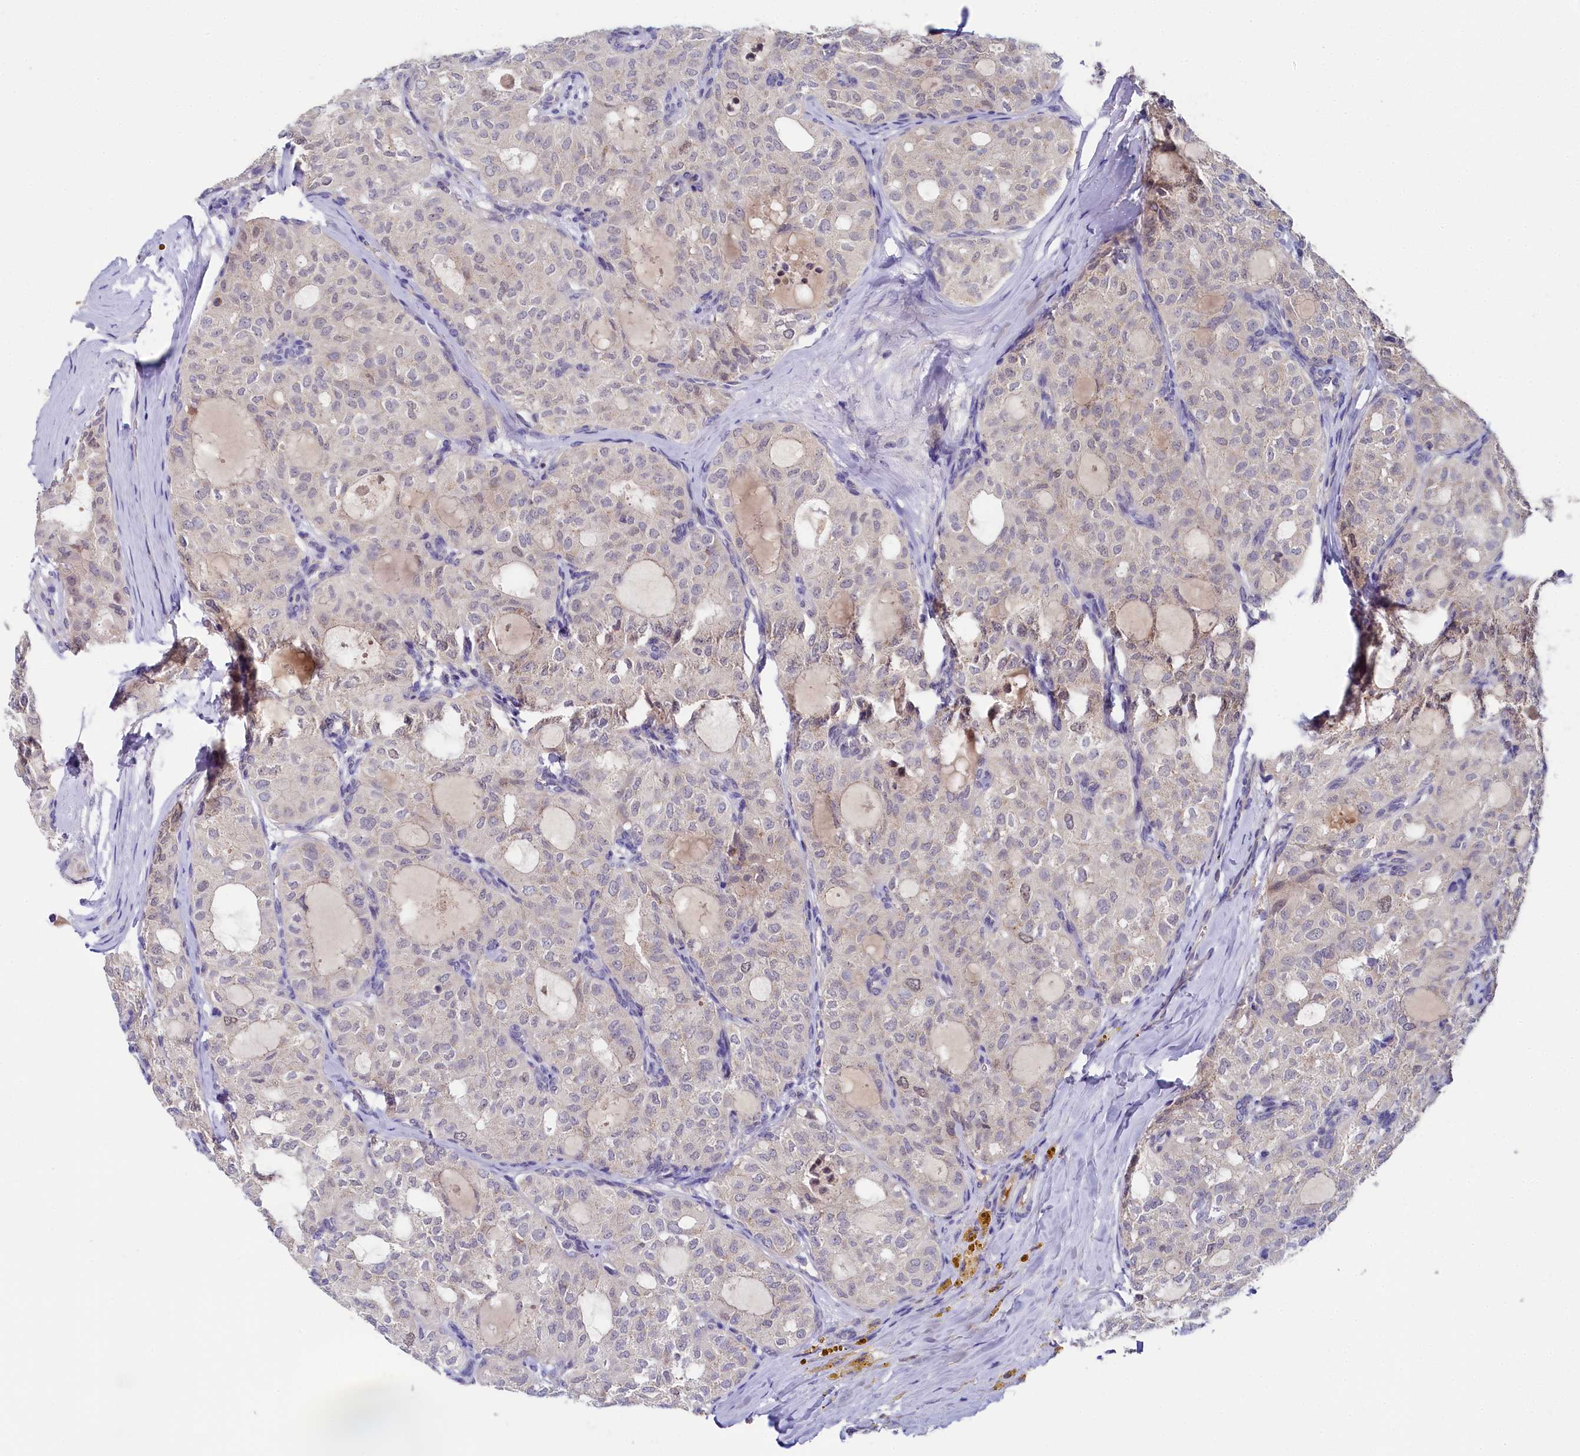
{"staining": {"intensity": "negative", "quantity": "none", "location": "none"}, "tissue": "thyroid cancer", "cell_type": "Tumor cells", "image_type": "cancer", "snomed": [{"axis": "morphology", "description": "Follicular adenoma carcinoma, NOS"}, {"axis": "topography", "description": "Thyroid gland"}], "caption": "This photomicrograph is of thyroid cancer (follicular adenoma carcinoma) stained with immunohistochemistry to label a protein in brown with the nuclei are counter-stained blue. There is no expression in tumor cells. (Immunohistochemistry, brightfield microscopy, high magnification).", "gene": "SPINK9", "patient": {"sex": "male", "age": 75}}